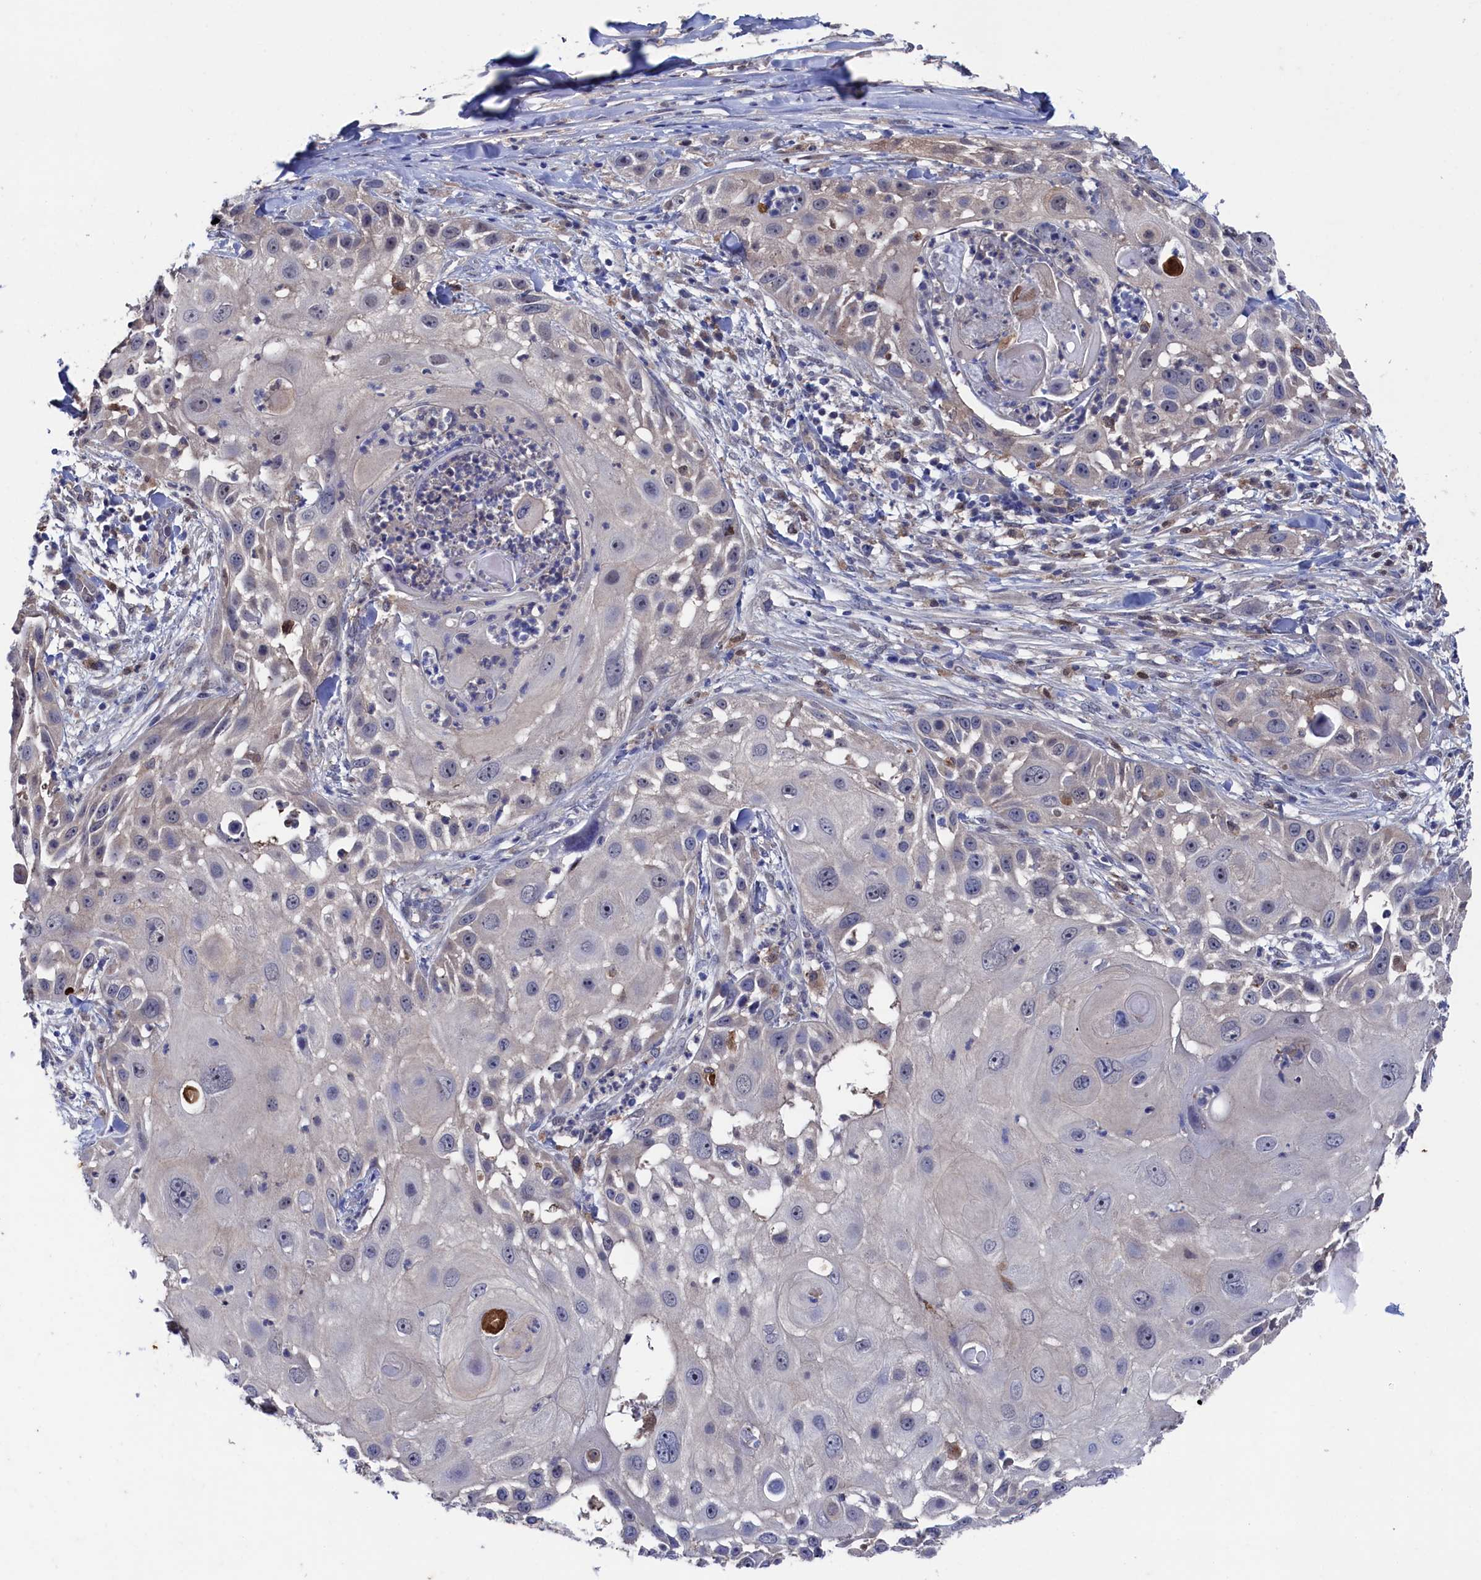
{"staining": {"intensity": "negative", "quantity": "none", "location": "none"}, "tissue": "skin cancer", "cell_type": "Tumor cells", "image_type": "cancer", "snomed": [{"axis": "morphology", "description": "Squamous cell carcinoma, NOS"}, {"axis": "topography", "description": "Skin"}], "caption": "Image shows no protein positivity in tumor cells of skin squamous cell carcinoma tissue.", "gene": "RNH1", "patient": {"sex": "female", "age": 44}}